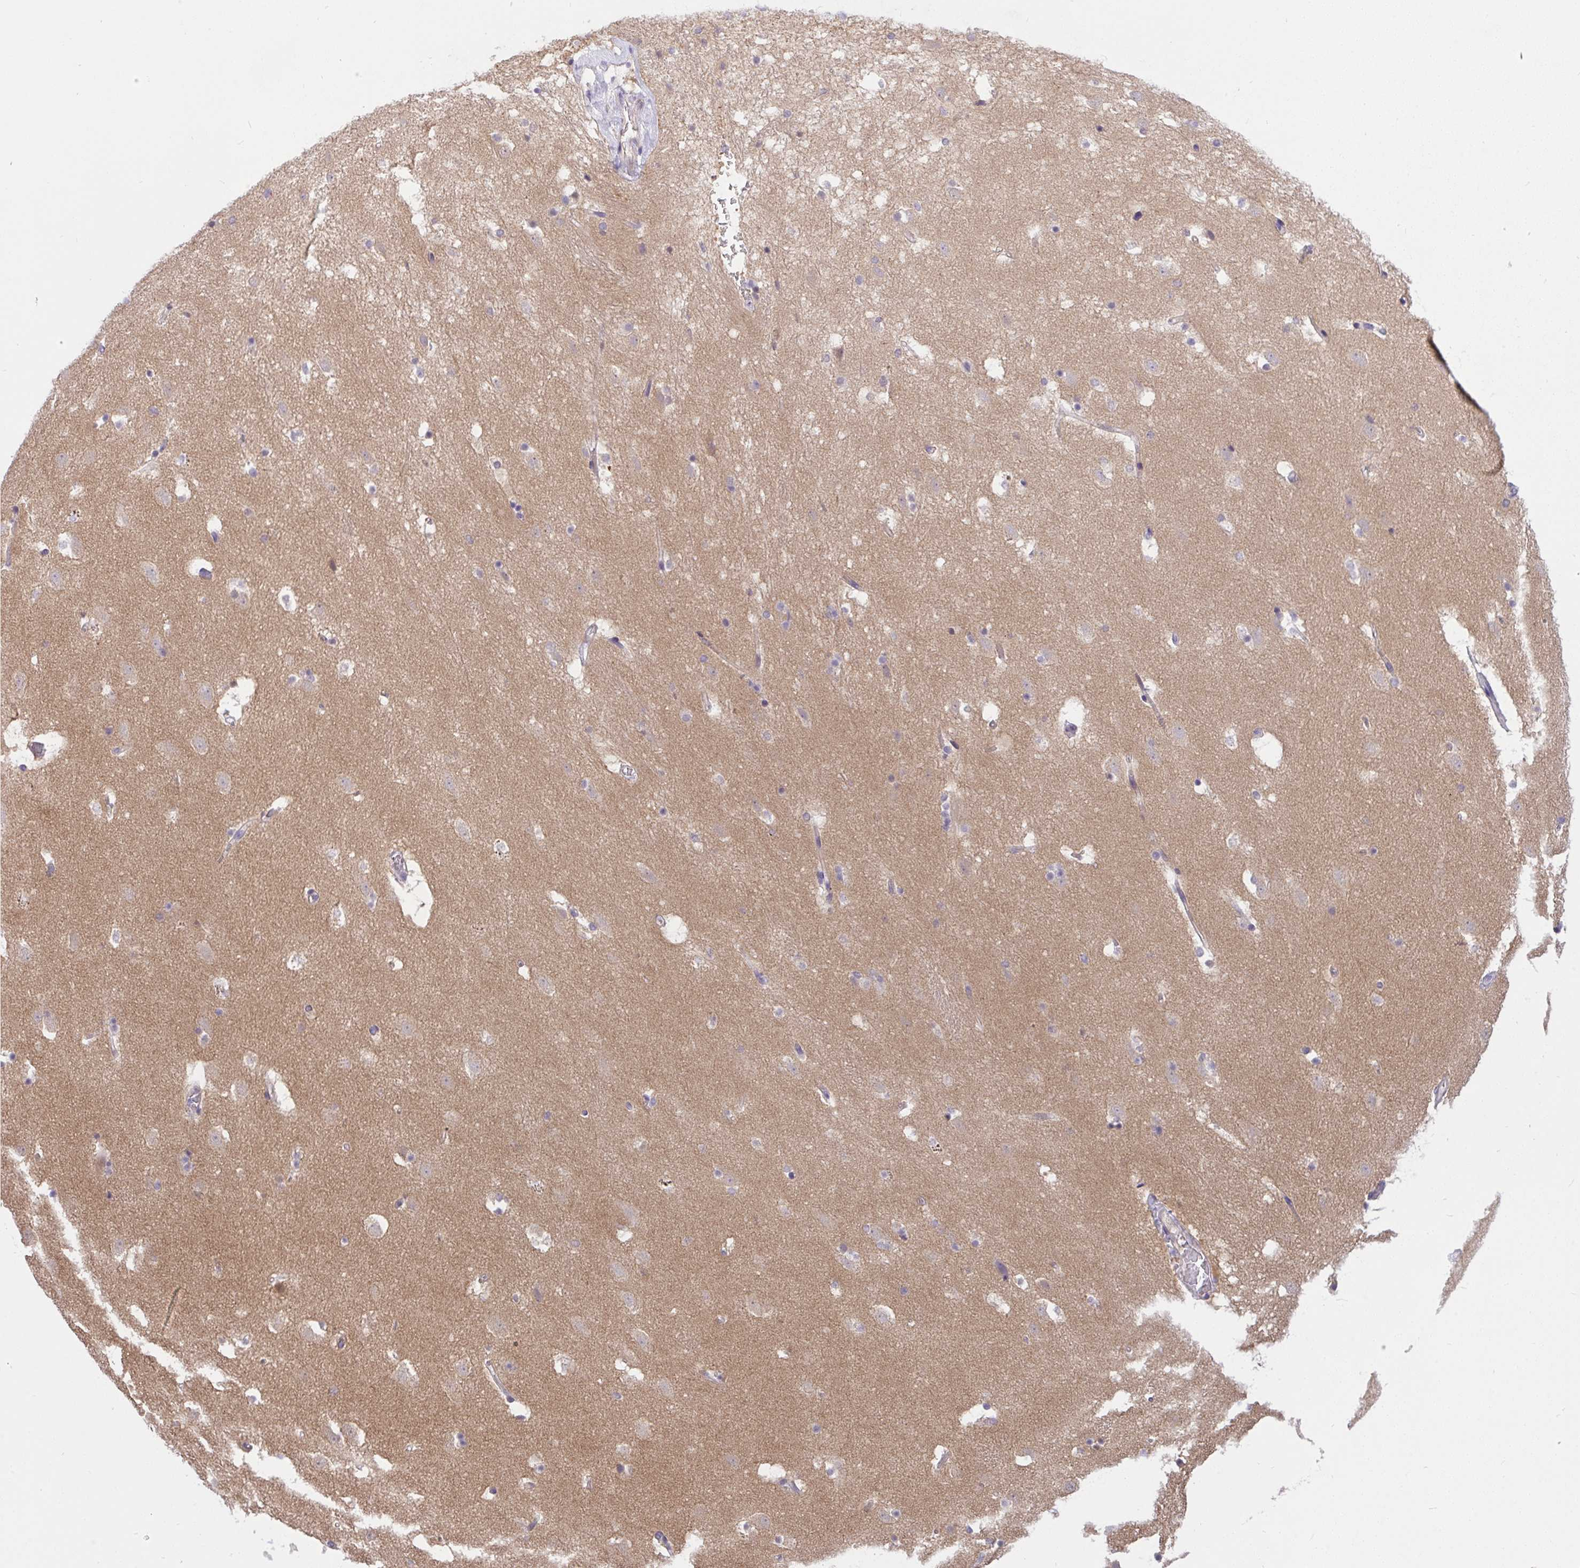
{"staining": {"intensity": "negative", "quantity": "none", "location": "none"}, "tissue": "caudate", "cell_type": "Glial cells", "image_type": "normal", "snomed": [{"axis": "morphology", "description": "Normal tissue, NOS"}, {"axis": "topography", "description": "Lateral ventricle wall"}], "caption": "Immunohistochemistry histopathology image of normal caudate: human caudate stained with DAB (3,3'-diaminobenzidine) displays no significant protein expression in glial cells. (DAB immunohistochemistry (IHC), high magnification).", "gene": "TLN2", "patient": {"sex": "male", "age": 37}}